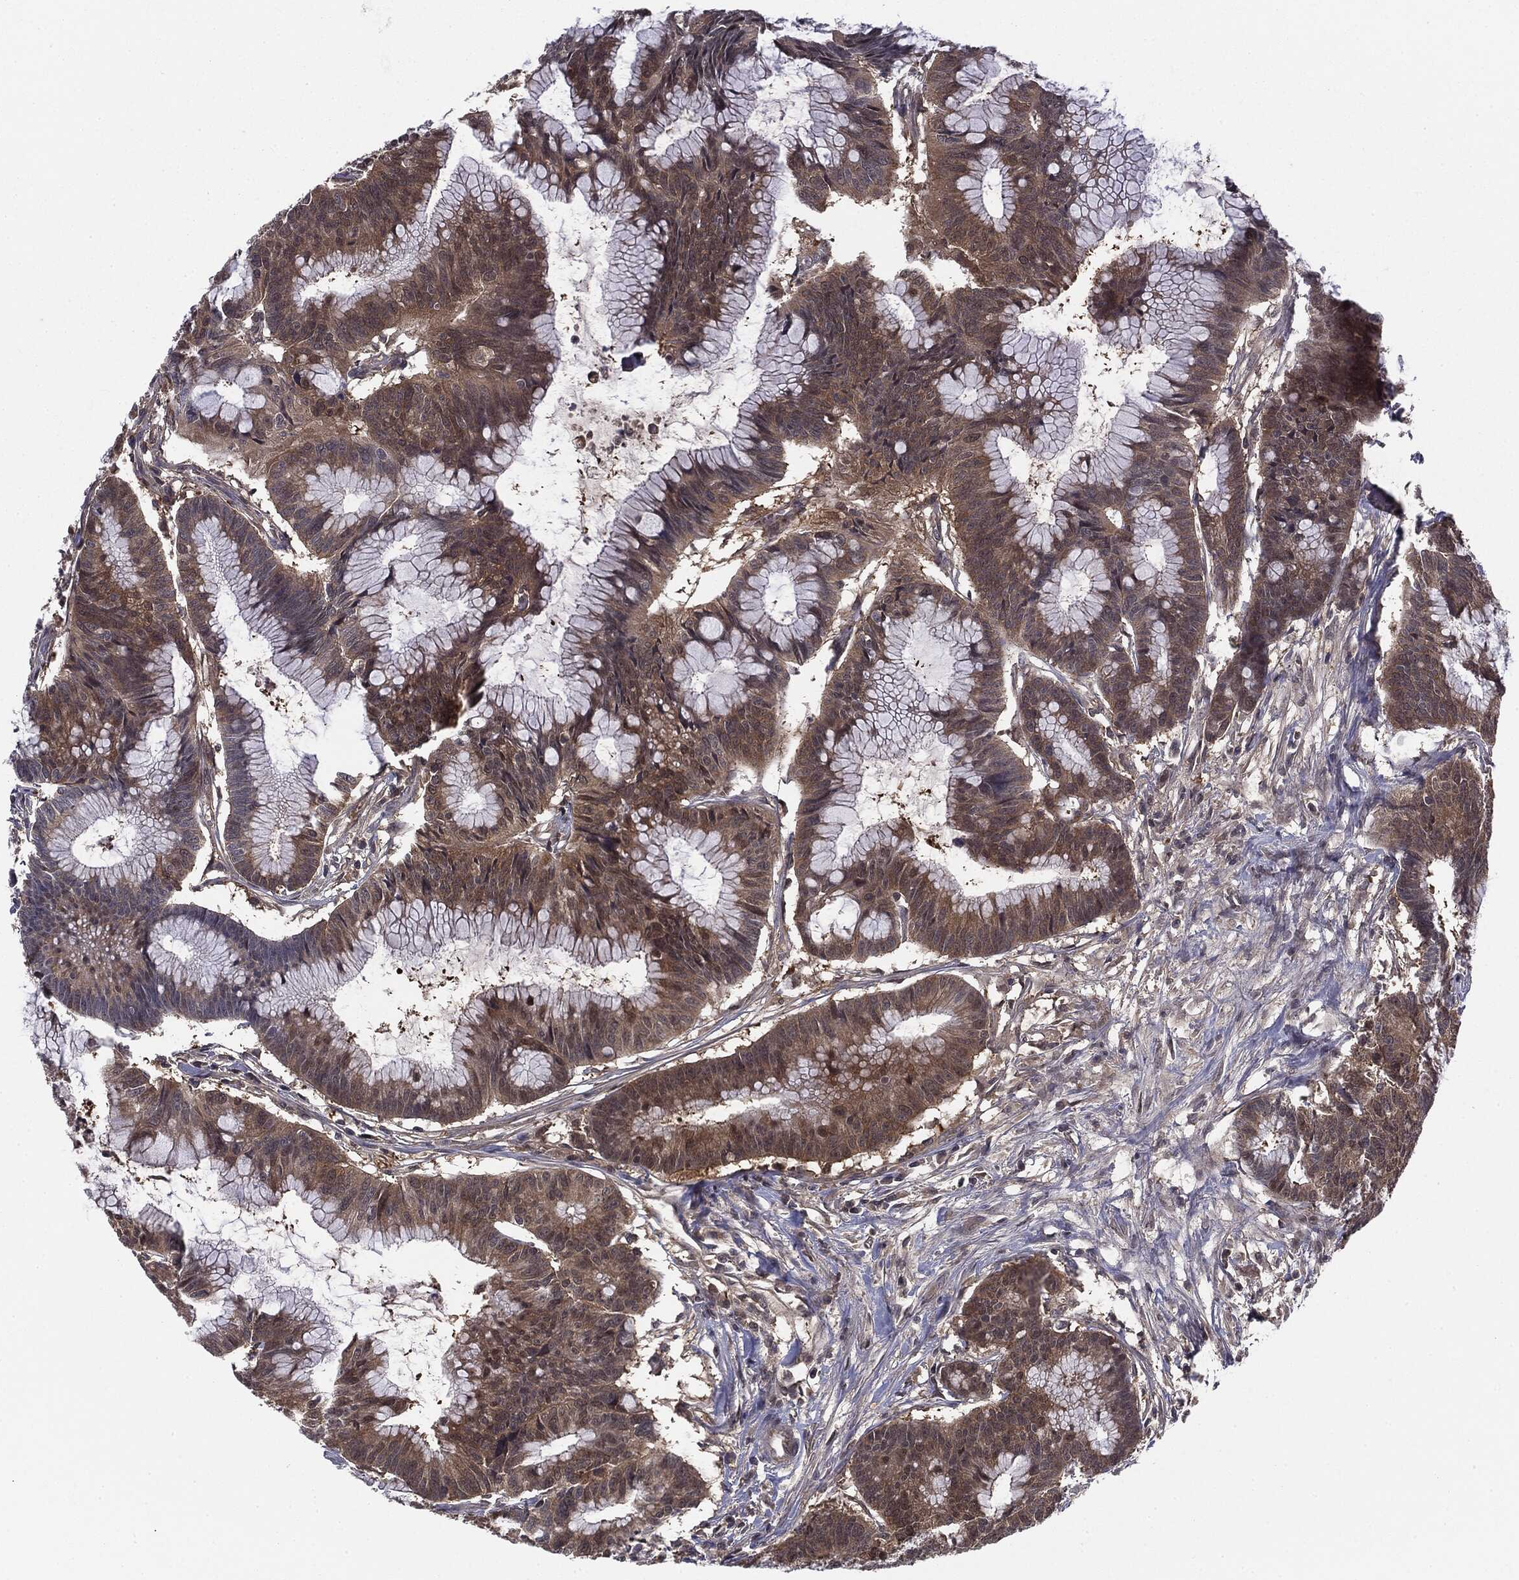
{"staining": {"intensity": "moderate", "quantity": ">75%", "location": "cytoplasmic/membranous"}, "tissue": "colorectal cancer", "cell_type": "Tumor cells", "image_type": "cancer", "snomed": [{"axis": "morphology", "description": "Adenocarcinoma, NOS"}, {"axis": "topography", "description": "Colon"}], "caption": "Immunohistochemistry staining of colorectal adenocarcinoma, which exhibits medium levels of moderate cytoplasmic/membranous staining in about >75% of tumor cells indicating moderate cytoplasmic/membranous protein expression. The staining was performed using DAB (3,3'-diaminobenzidine) (brown) for protein detection and nuclei were counterstained in hematoxylin (blue).", "gene": "KRT7", "patient": {"sex": "female", "age": 78}}